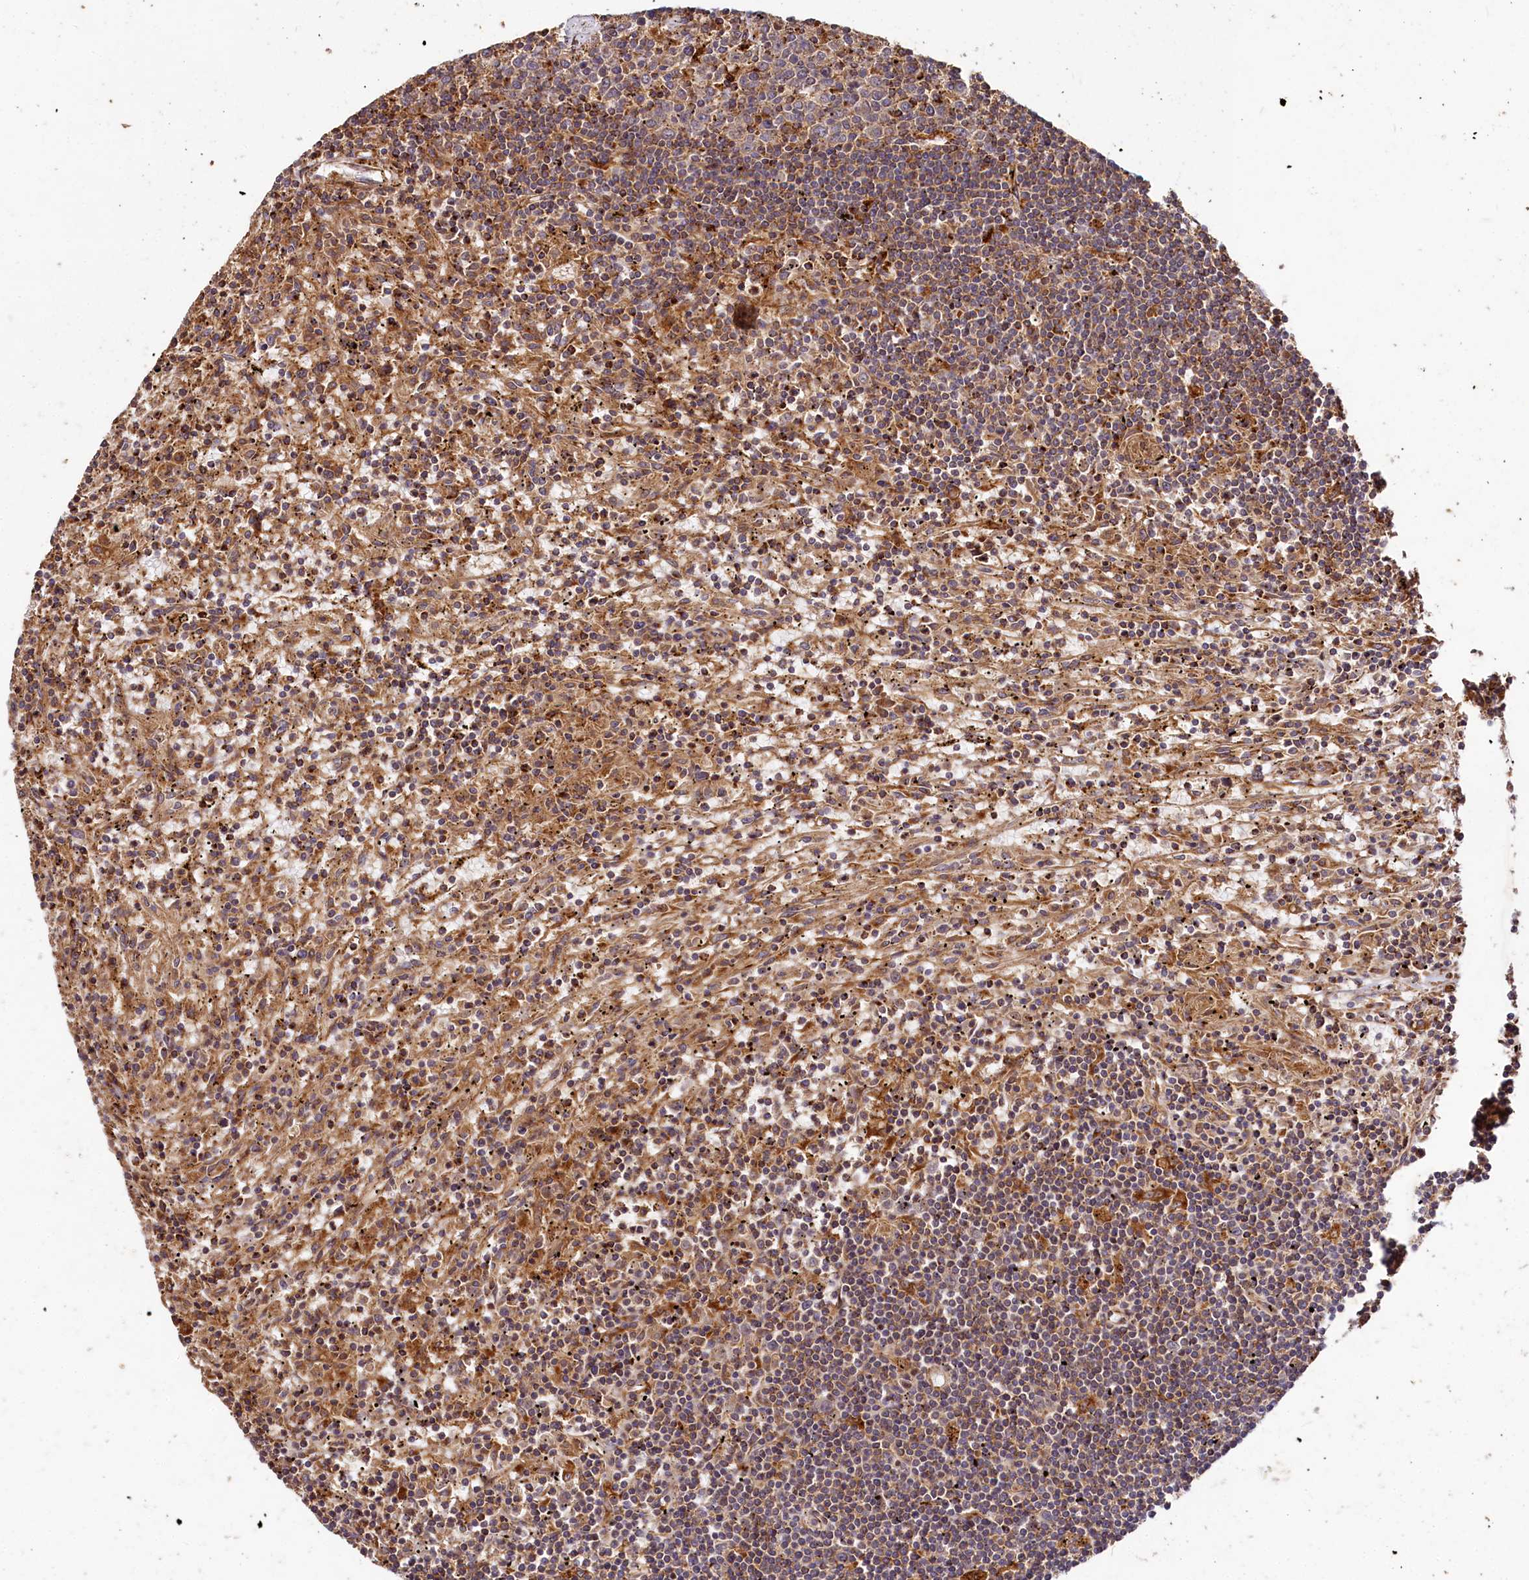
{"staining": {"intensity": "moderate", "quantity": "<25%", "location": "cytoplasmic/membranous"}, "tissue": "lymphoma", "cell_type": "Tumor cells", "image_type": "cancer", "snomed": [{"axis": "morphology", "description": "Malignant lymphoma, non-Hodgkin's type, Low grade"}, {"axis": "topography", "description": "Spleen"}], "caption": "Immunohistochemical staining of low-grade malignant lymphoma, non-Hodgkin's type demonstrates low levels of moderate cytoplasmic/membranous positivity in about <25% of tumor cells.", "gene": "WDR73", "patient": {"sex": "male", "age": 76}}